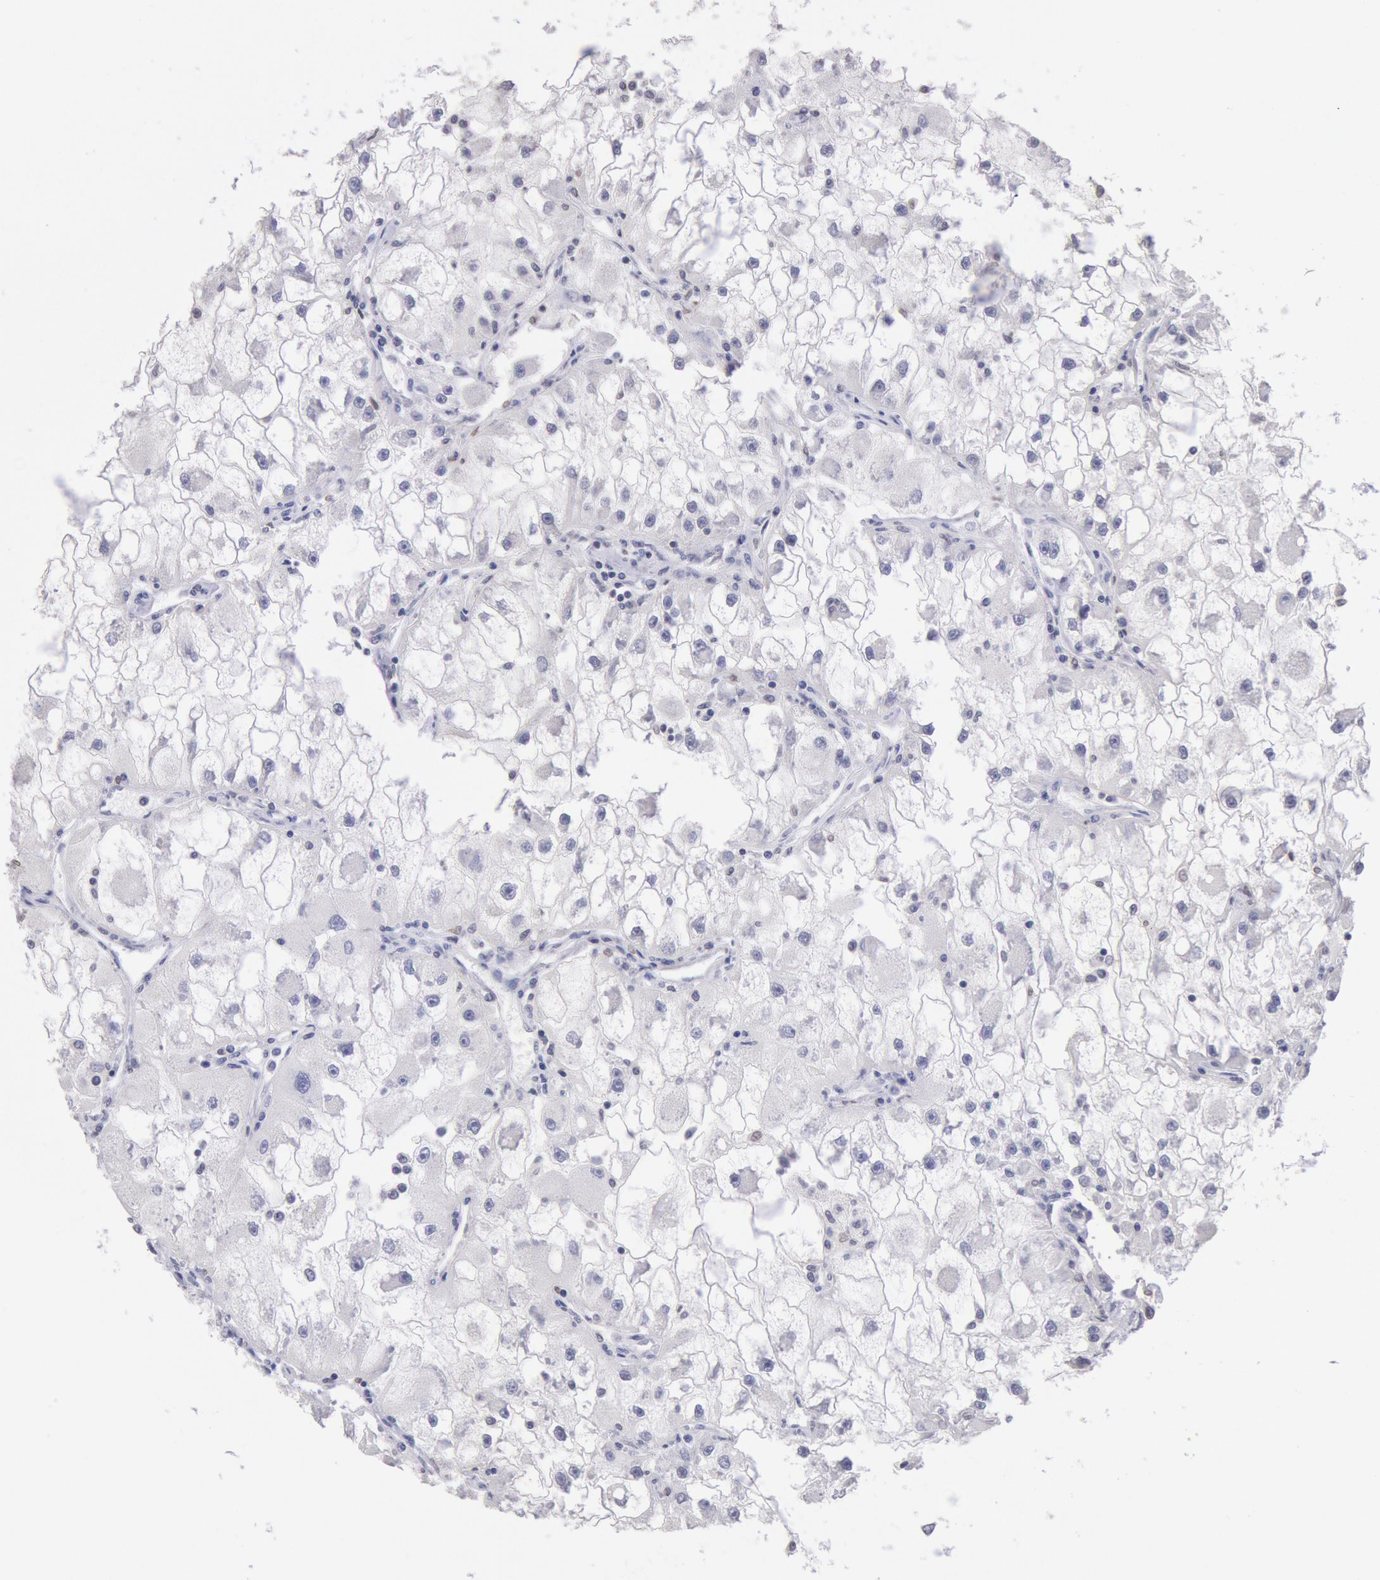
{"staining": {"intensity": "negative", "quantity": "none", "location": "none"}, "tissue": "renal cancer", "cell_type": "Tumor cells", "image_type": "cancer", "snomed": [{"axis": "morphology", "description": "Adenocarcinoma, NOS"}, {"axis": "topography", "description": "Kidney"}], "caption": "The histopathology image shows no significant staining in tumor cells of adenocarcinoma (renal).", "gene": "MYH7", "patient": {"sex": "female", "age": 73}}